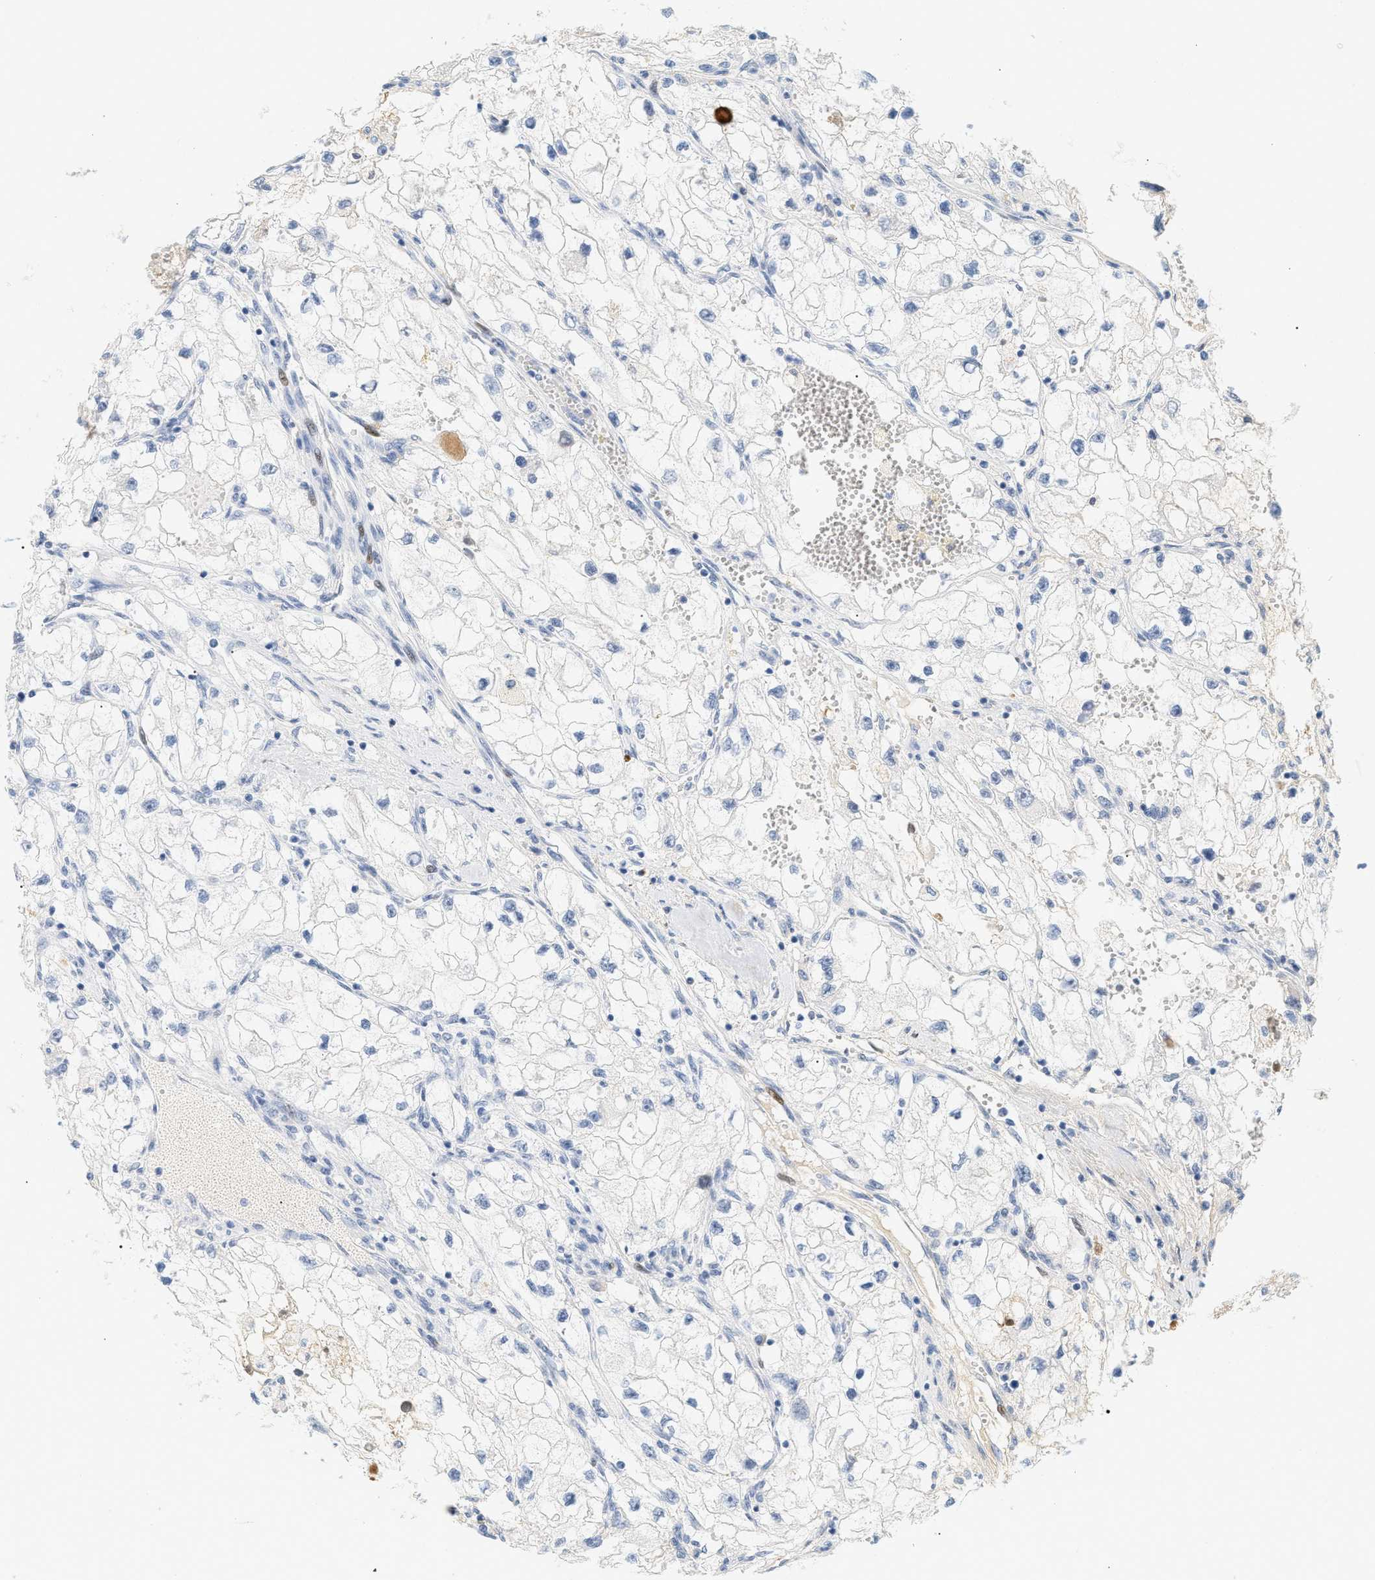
{"staining": {"intensity": "negative", "quantity": "none", "location": "none"}, "tissue": "renal cancer", "cell_type": "Tumor cells", "image_type": "cancer", "snomed": [{"axis": "morphology", "description": "Adenocarcinoma, NOS"}, {"axis": "topography", "description": "Kidney"}], "caption": "Tumor cells are negative for brown protein staining in renal cancer (adenocarcinoma).", "gene": "CFH", "patient": {"sex": "female", "age": 70}}